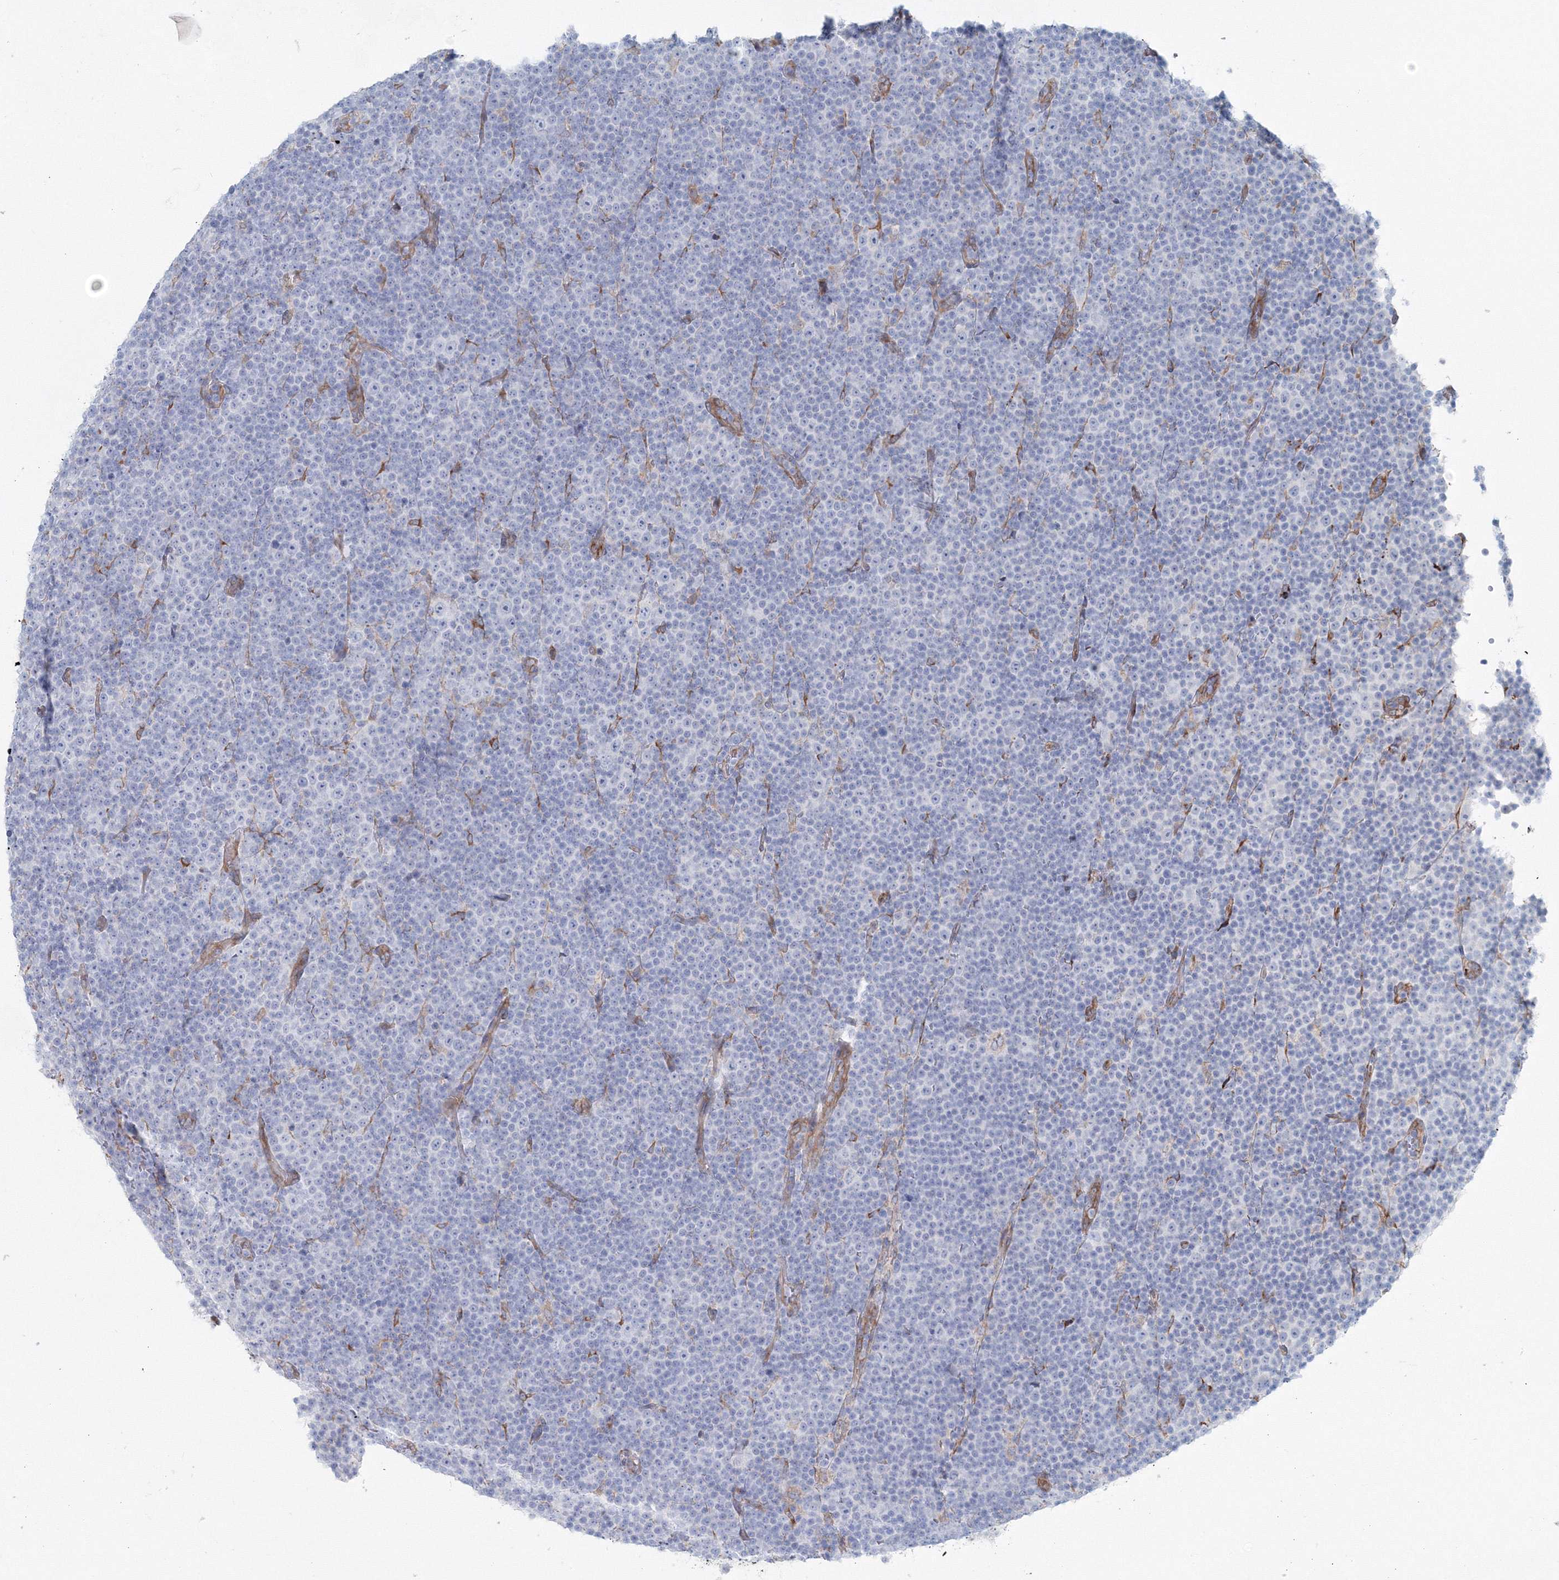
{"staining": {"intensity": "negative", "quantity": "none", "location": "none"}, "tissue": "lymphoma", "cell_type": "Tumor cells", "image_type": "cancer", "snomed": [{"axis": "morphology", "description": "Malignant lymphoma, non-Hodgkin's type, Low grade"}, {"axis": "topography", "description": "Lymph node"}], "caption": "Tumor cells show no significant staining in low-grade malignant lymphoma, non-Hodgkin's type.", "gene": "RCN1", "patient": {"sex": "female", "age": 67}}